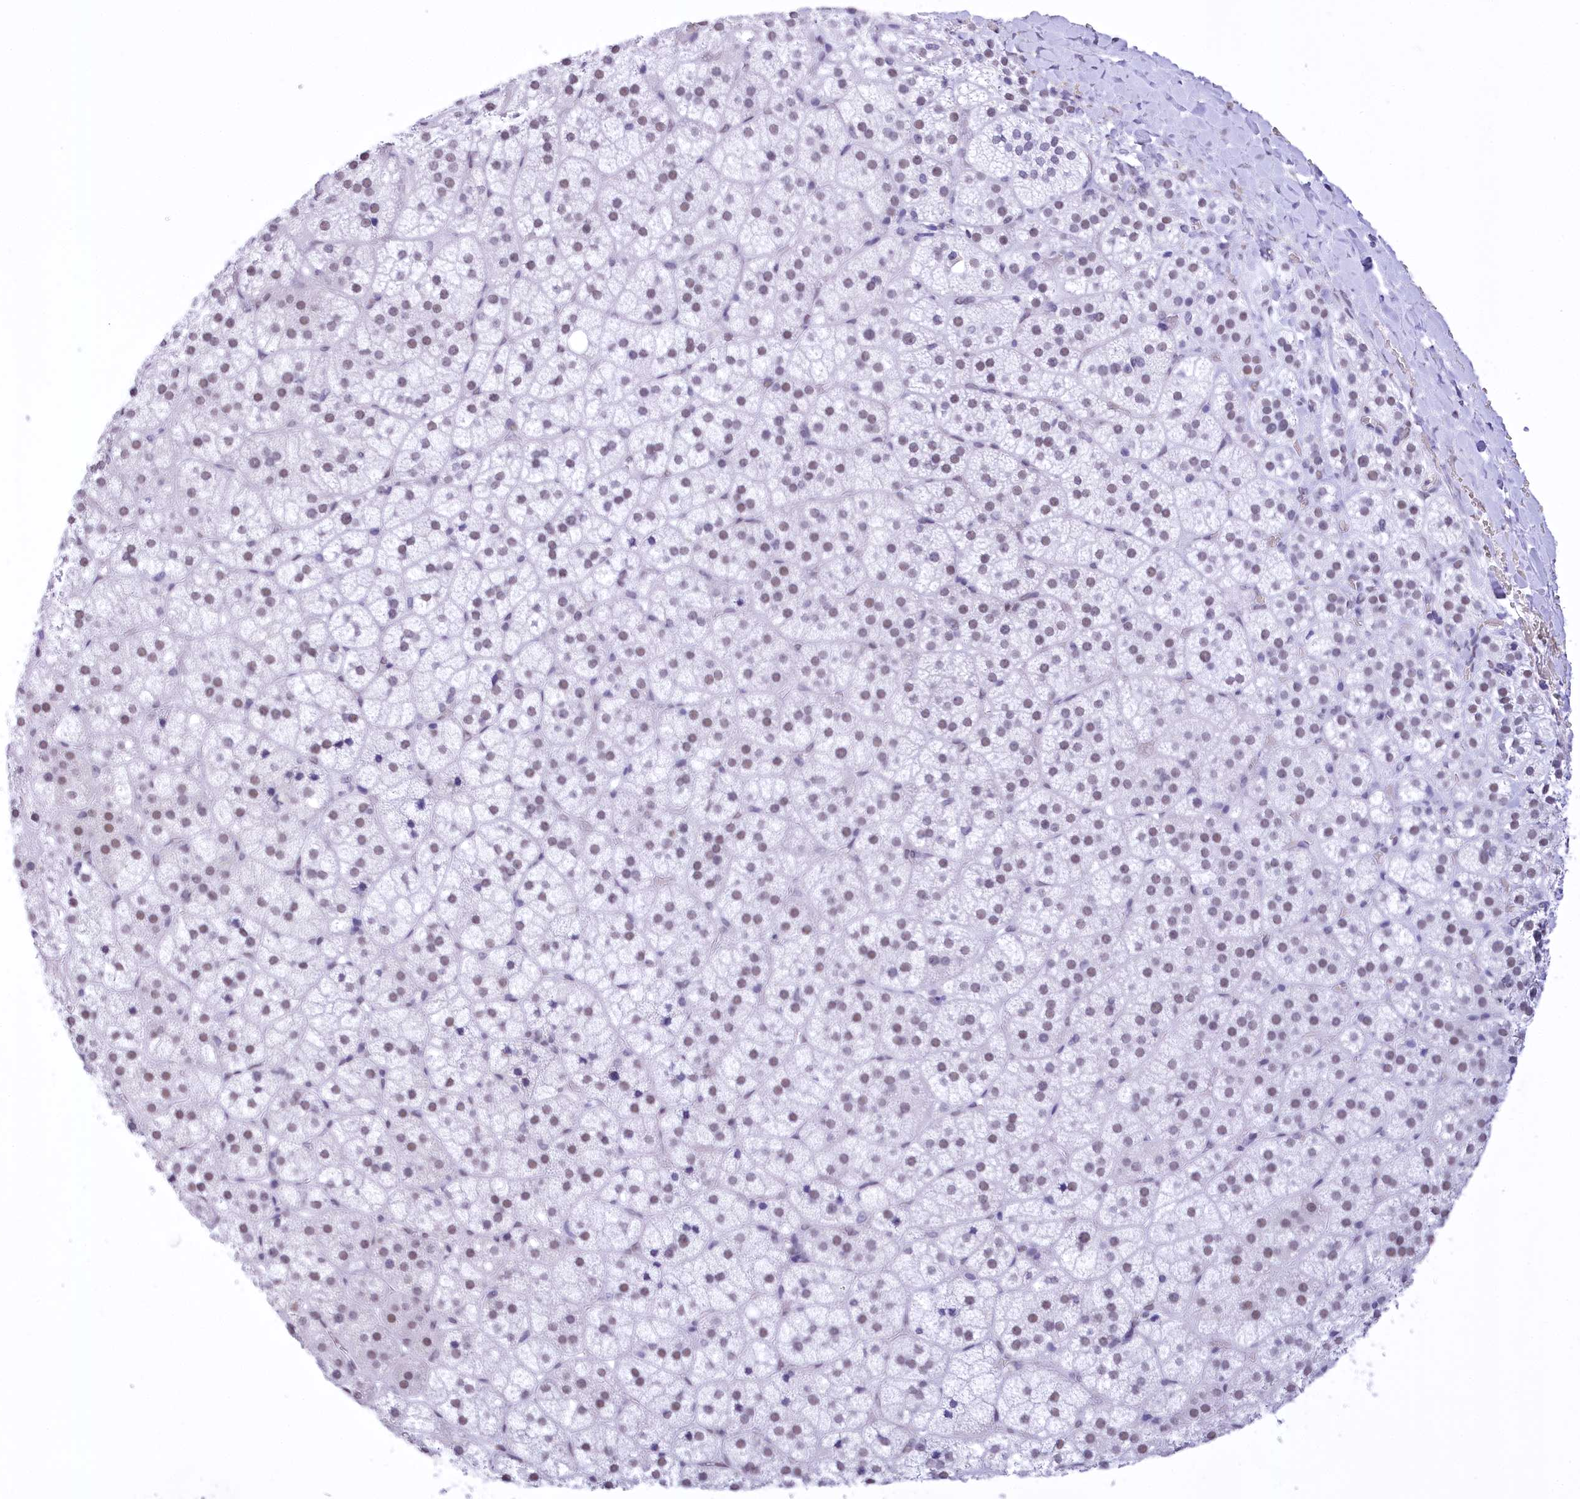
{"staining": {"intensity": "moderate", "quantity": ">75%", "location": "nuclear"}, "tissue": "adrenal gland", "cell_type": "Glandular cells", "image_type": "normal", "snomed": [{"axis": "morphology", "description": "Normal tissue, NOS"}, {"axis": "topography", "description": "Adrenal gland"}], "caption": "A brown stain labels moderate nuclear expression of a protein in glandular cells of normal adrenal gland.", "gene": "HNRNPA0", "patient": {"sex": "female", "age": 44}}